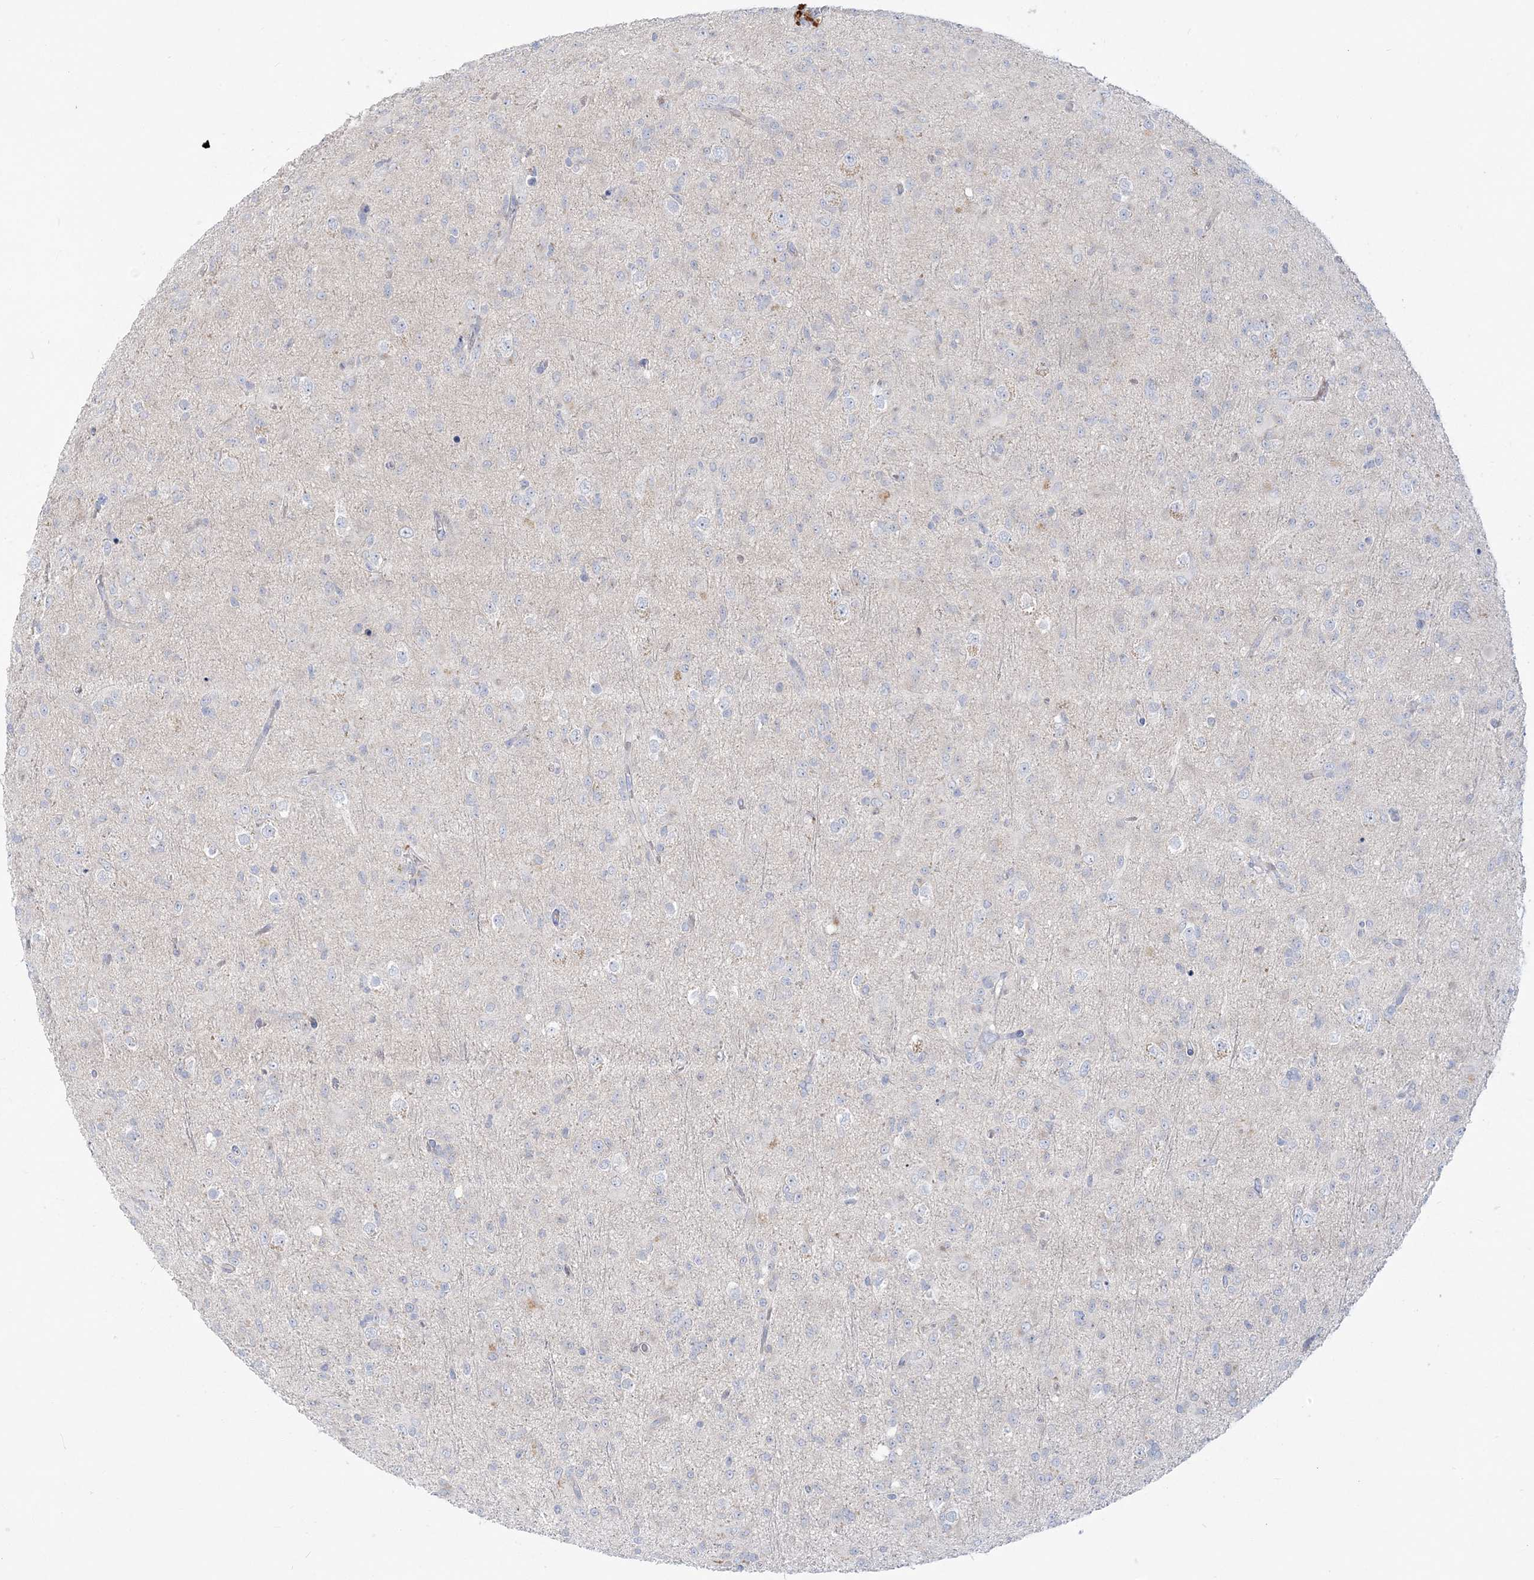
{"staining": {"intensity": "negative", "quantity": "none", "location": "none"}, "tissue": "glioma", "cell_type": "Tumor cells", "image_type": "cancer", "snomed": [{"axis": "morphology", "description": "Glioma, malignant, Low grade"}, {"axis": "topography", "description": "Brain"}], "caption": "Immunohistochemistry (IHC) micrograph of neoplastic tissue: human glioma stained with DAB demonstrates no significant protein staining in tumor cells.", "gene": "GPAT2", "patient": {"sex": "male", "age": 65}}